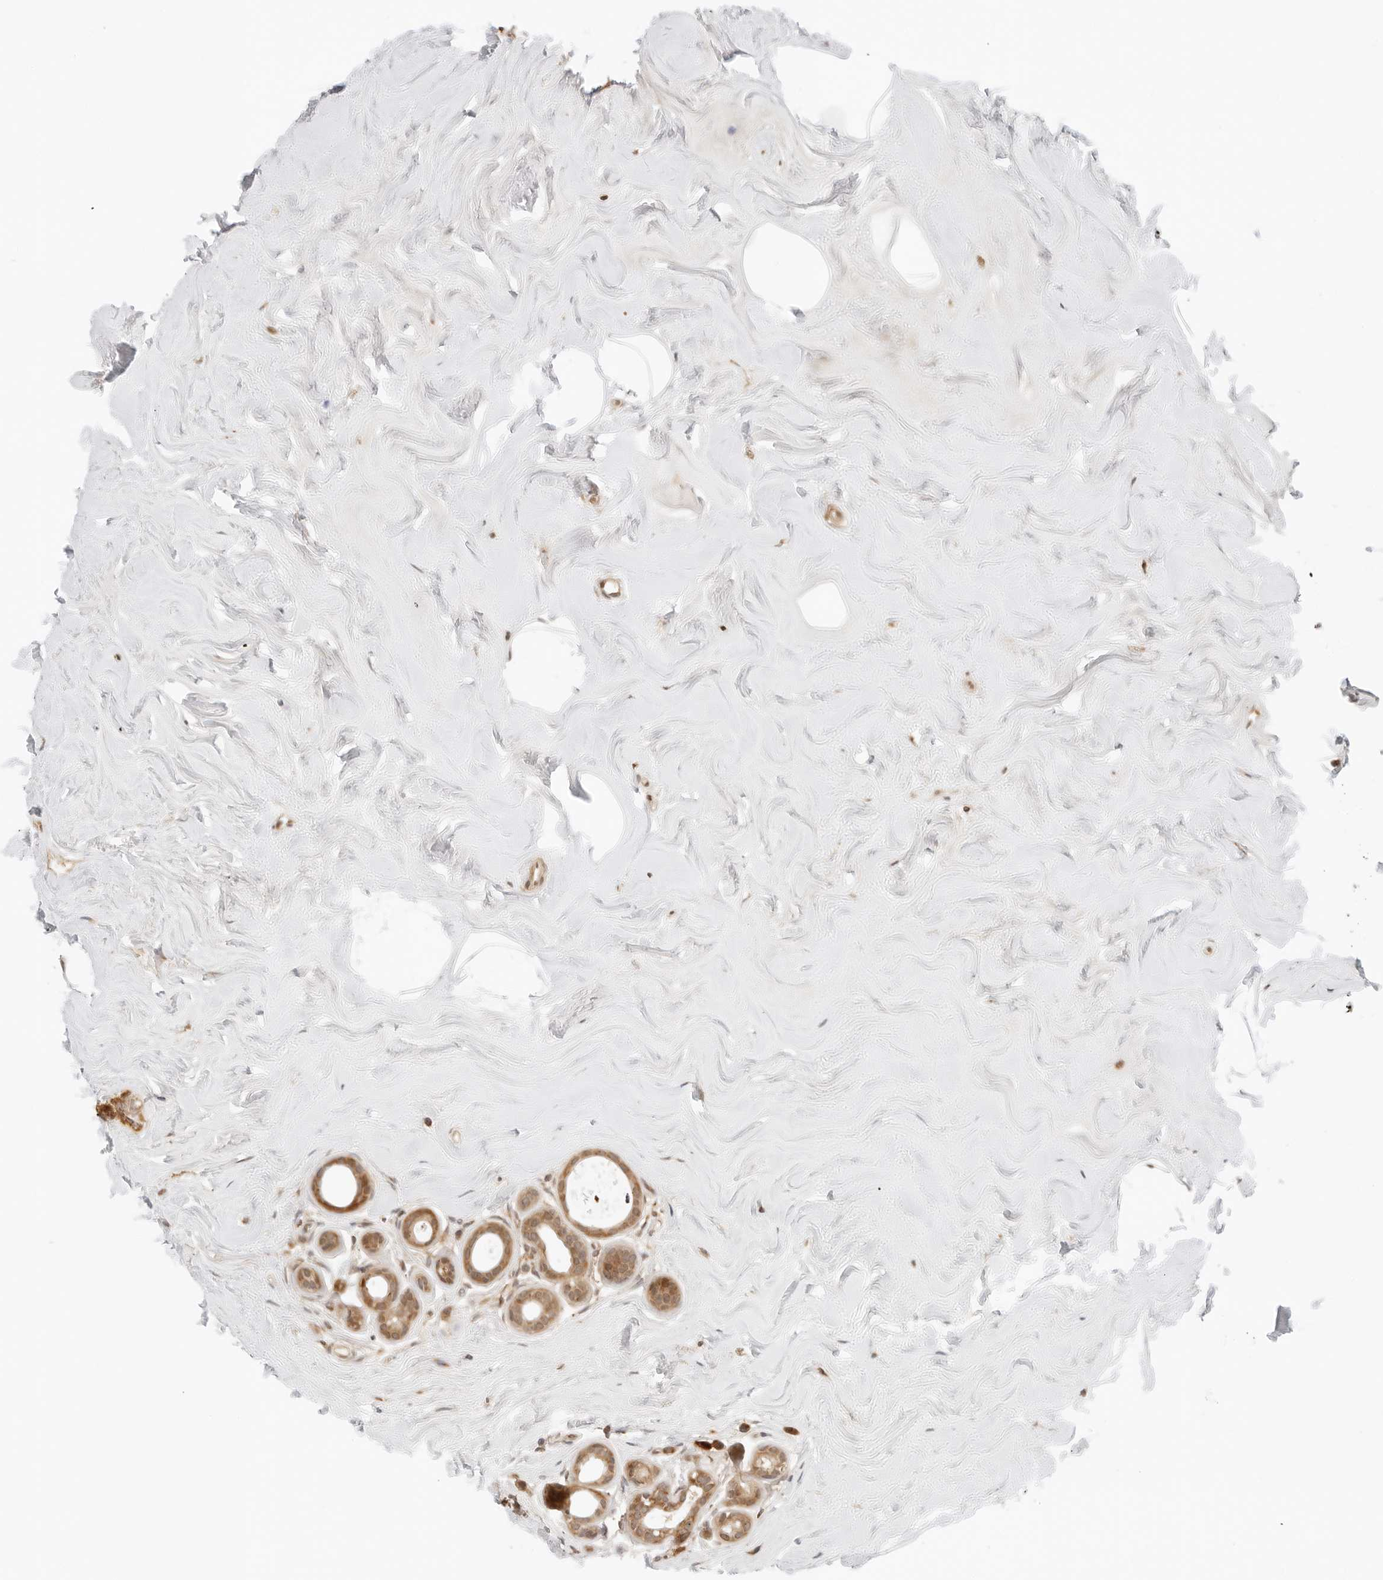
{"staining": {"intensity": "moderate", "quantity": ">75%", "location": "cytoplasmic/membranous"}, "tissue": "breast cancer", "cell_type": "Tumor cells", "image_type": "cancer", "snomed": [{"axis": "morphology", "description": "Lobular carcinoma"}, {"axis": "topography", "description": "Breast"}], "caption": "Lobular carcinoma (breast) tissue exhibits moderate cytoplasmic/membranous positivity in about >75% of tumor cells, visualized by immunohistochemistry. The staining was performed using DAB, with brown indicating positive protein expression. Nuclei are stained blue with hematoxylin.", "gene": "RC3H1", "patient": {"sex": "female", "age": 47}}